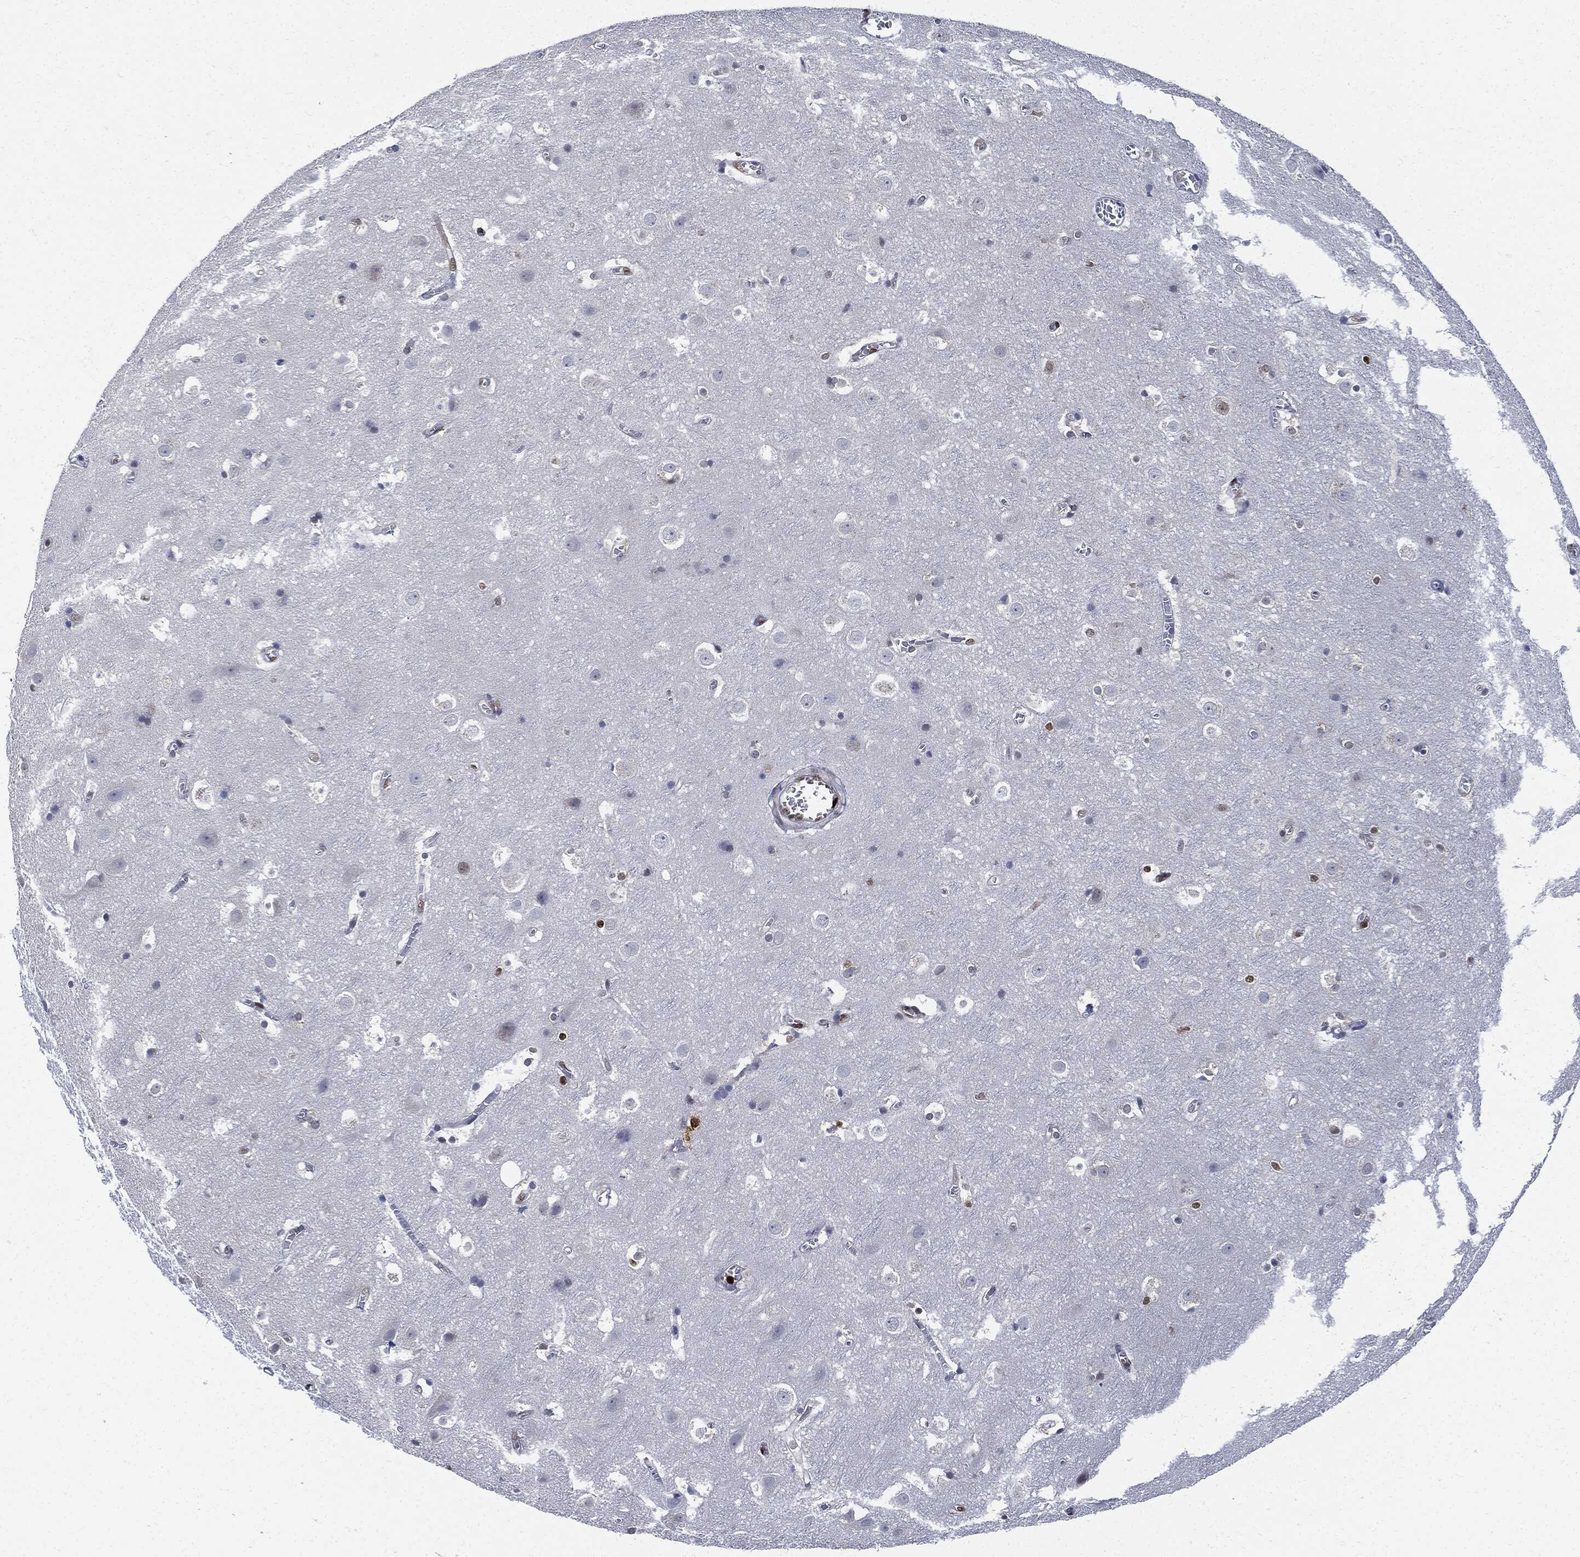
{"staining": {"intensity": "strong", "quantity": "<25%", "location": "nuclear"}, "tissue": "cerebral cortex", "cell_type": "Endothelial cells", "image_type": "normal", "snomed": [{"axis": "morphology", "description": "Normal tissue, NOS"}, {"axis": "topography", "description": "Cerebral cortex"}], "caption": "High-power microscopy captured an immunohistochemistry (IHC) histopathology image of unremarkable cerebral cortex, revealing strong nuclear expression in about <25% of endothelial cells. The staining is performed using DAB (3,3'-diaminobenzidine) brown chromogen to label protein expression. The nuclei are counter-stained blue using hematoxylin.", "gene": "PCNA", "patient": {"sex": "male", "age": 59}}